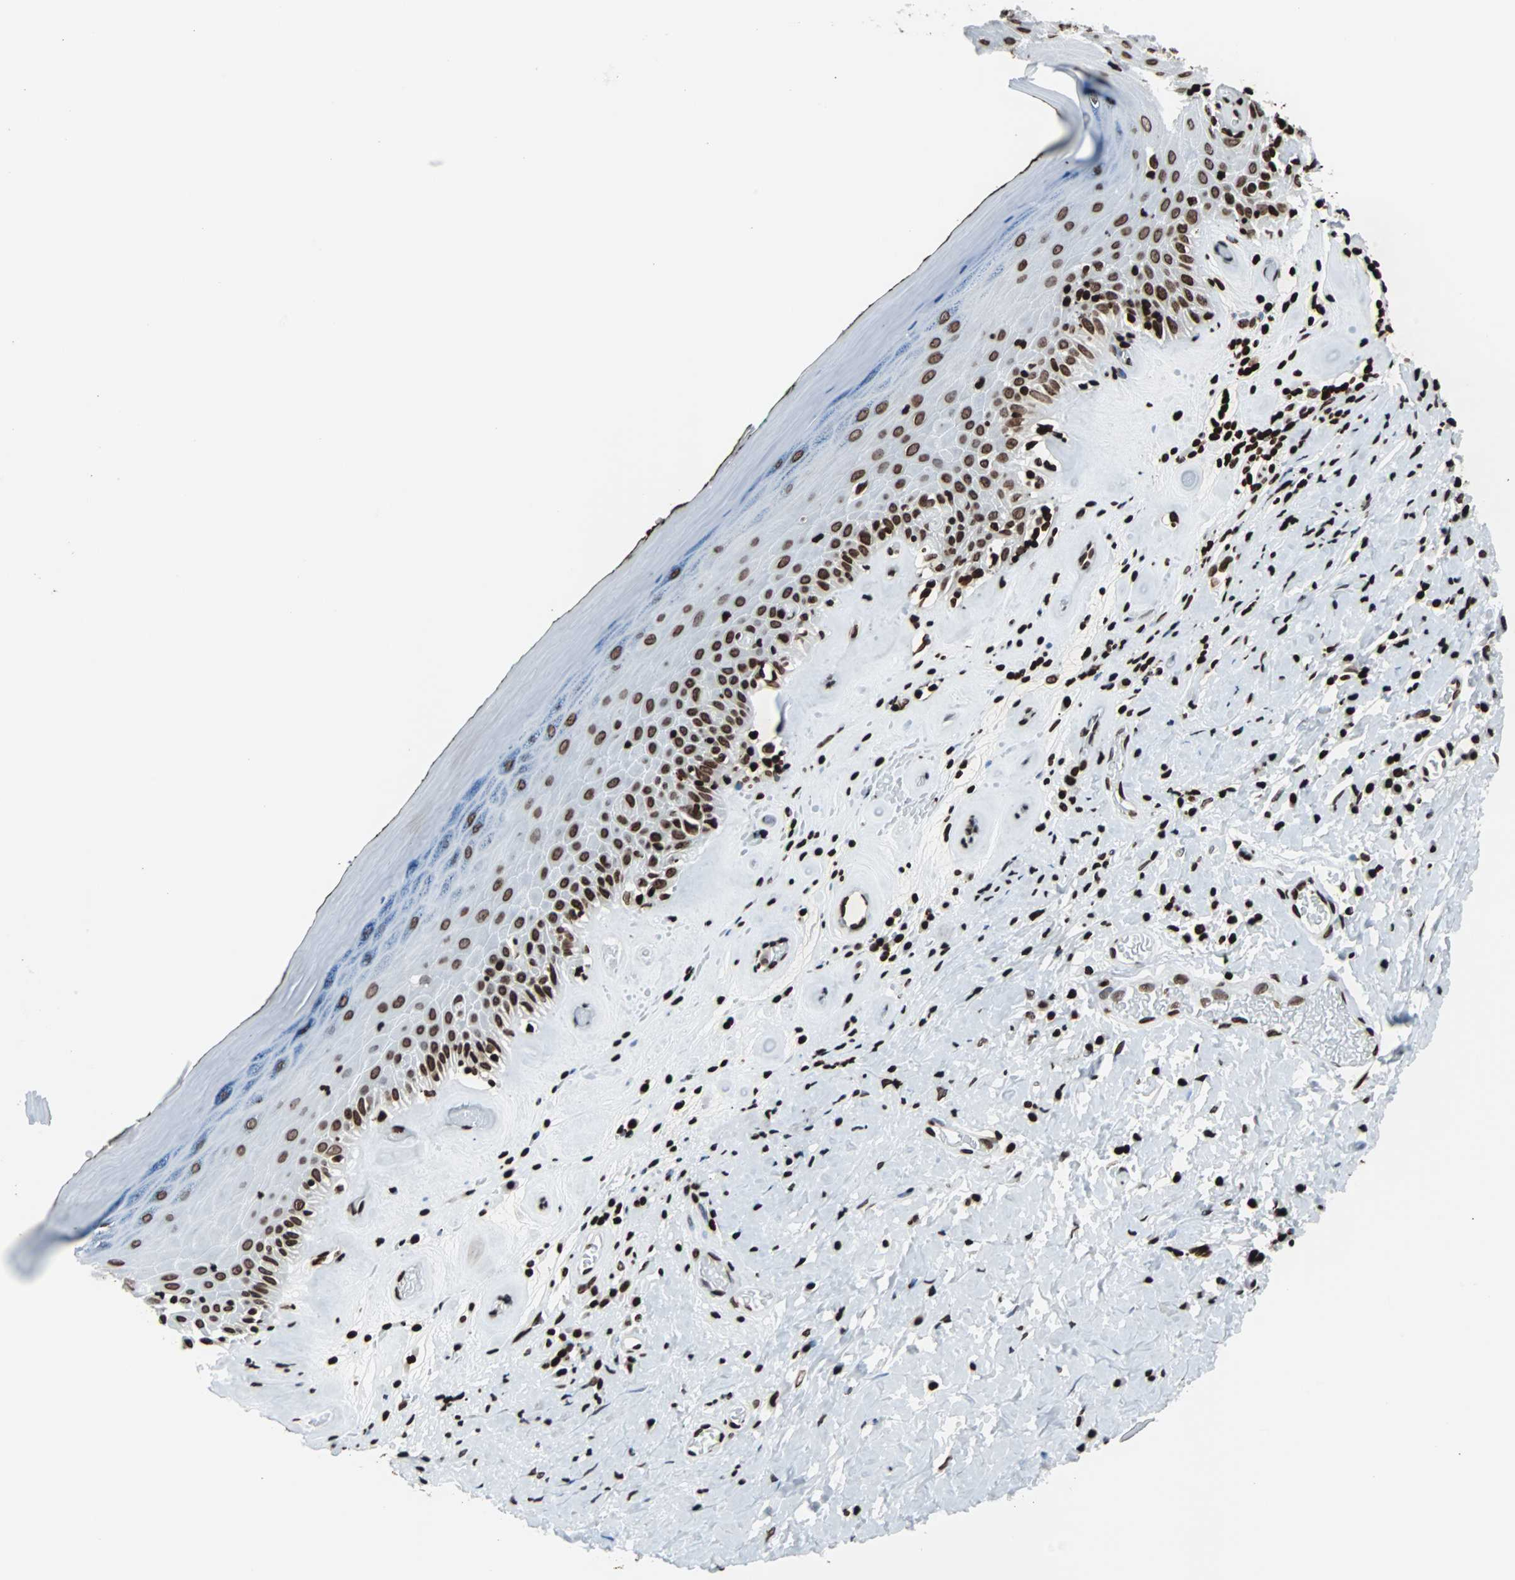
{"staining": {"intensity": "strong", "quantity": ">75%", "location": "nuclear"}, "tissue": "skin", "cell_type": "Epidermal cells", "image_type": "normal", "snomed": [{"axis": "morphology", "description": "Normal tissue, NOS"}, {"axis": "morphology", "description": "Inflammation, NOS"}, {"axis": "topography", "description": "Vulva"}], "caption": "DAB immunohistochemical staining of unremarkable skin displays strong nuclear protein positivity in approximately >75% of epidermal cells. The protein is stained brown, and the nuclei are stained in blue (DAB IHC with brightfield microscopy, high magnification).", "gene": "H2BC18", "patient": {"sex": "female", "age": 84}}